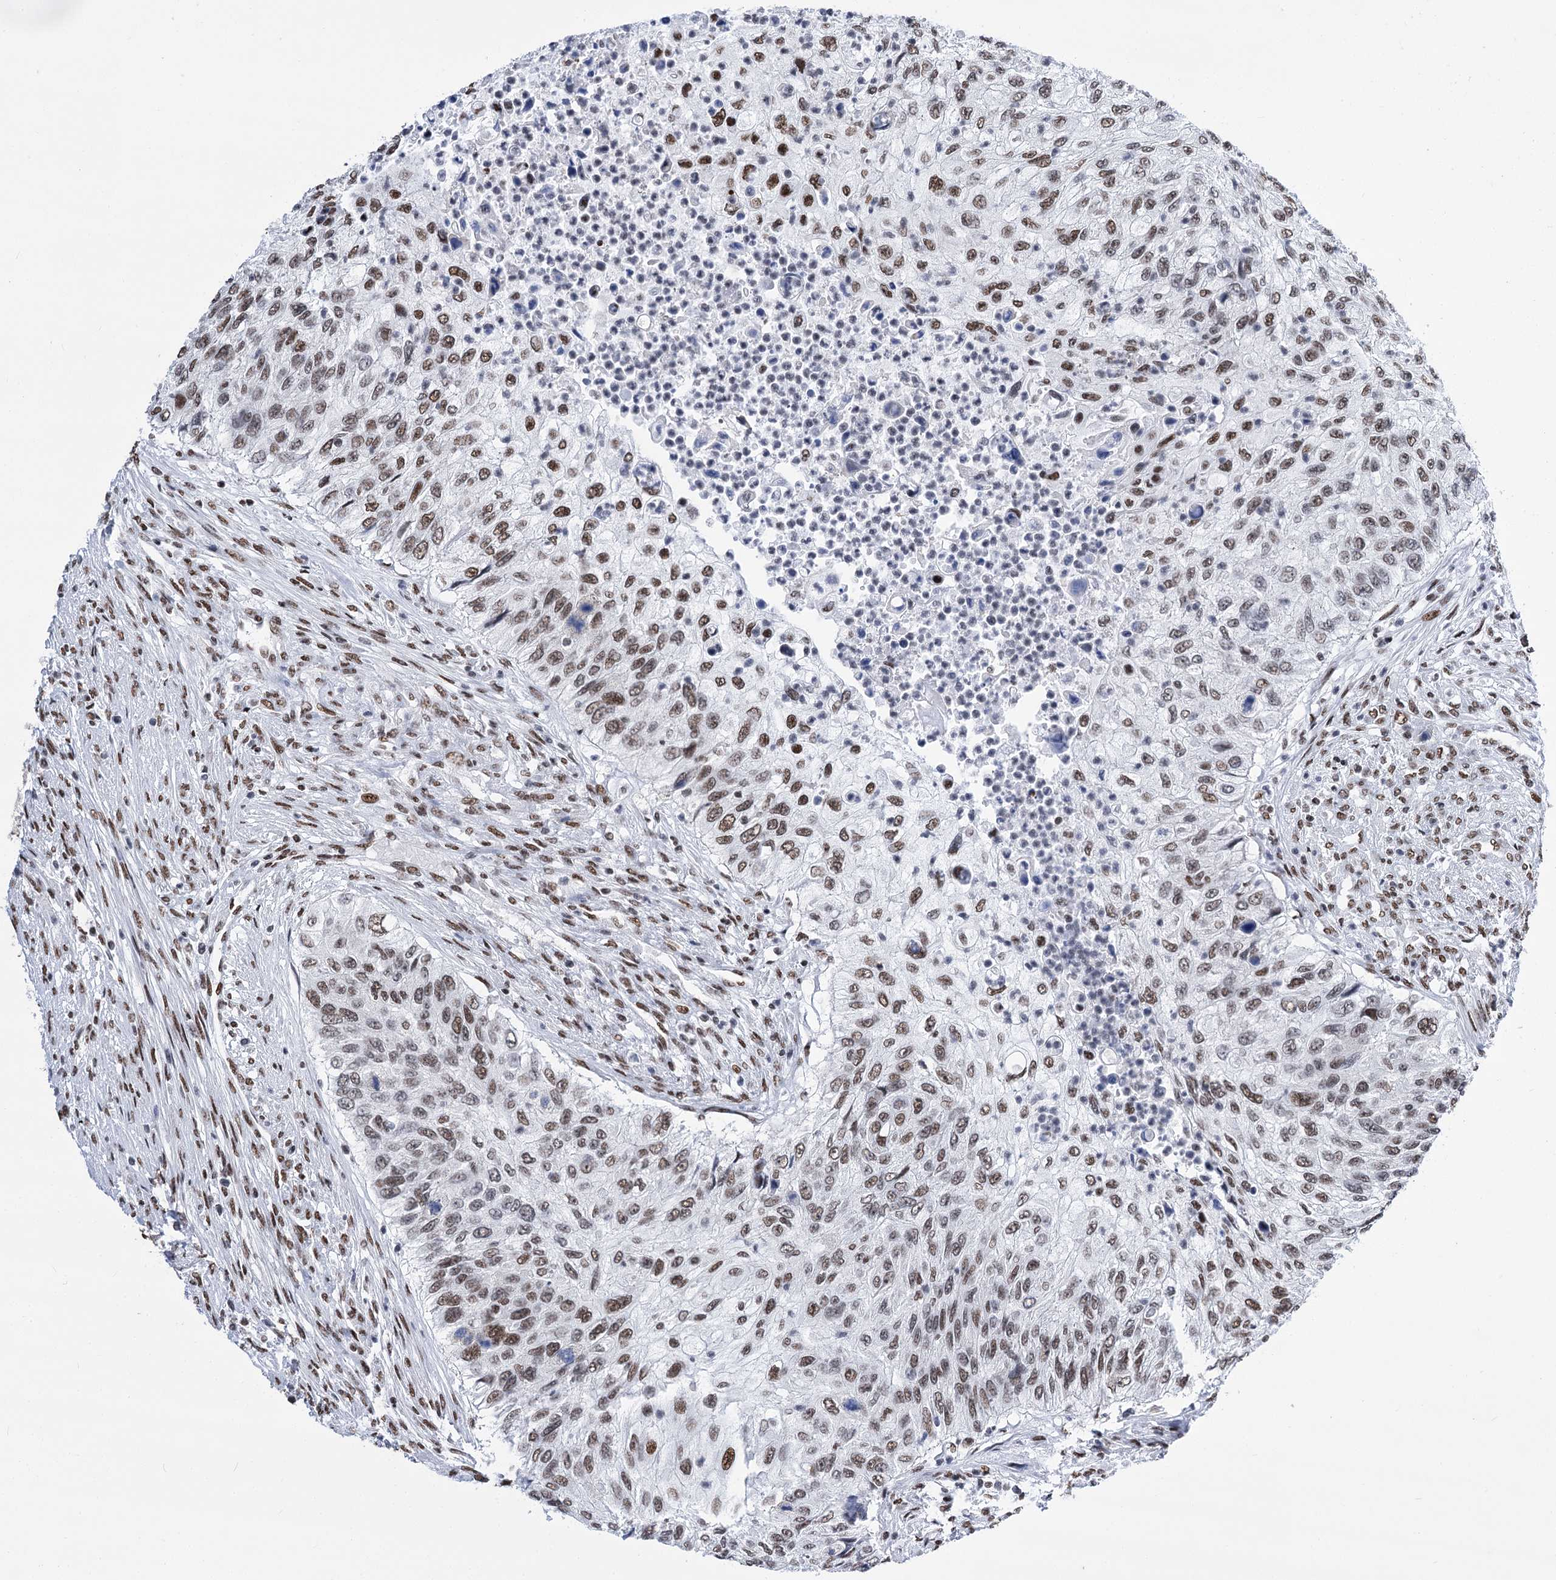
{"staining": {"intensity": "moderate", "quantity": ">75%", "location": "nuclear"}, "tissue": "urothelial cancer", "cell_type": "Tumor cells", "image_type": "cancer", "snomed": [{"axis": "morphology", "description": "Urothelial carcinoma, High grade"}, {"axis": "topography", "description": "Urinary bladder"}], "caption": "Protein analysis of urothelial cancer tissue shows moderate nuclear positivity in about >75% of tumor cells.", "gene": "POU4F3", "patient": {"sex": "female", "age": 60}}